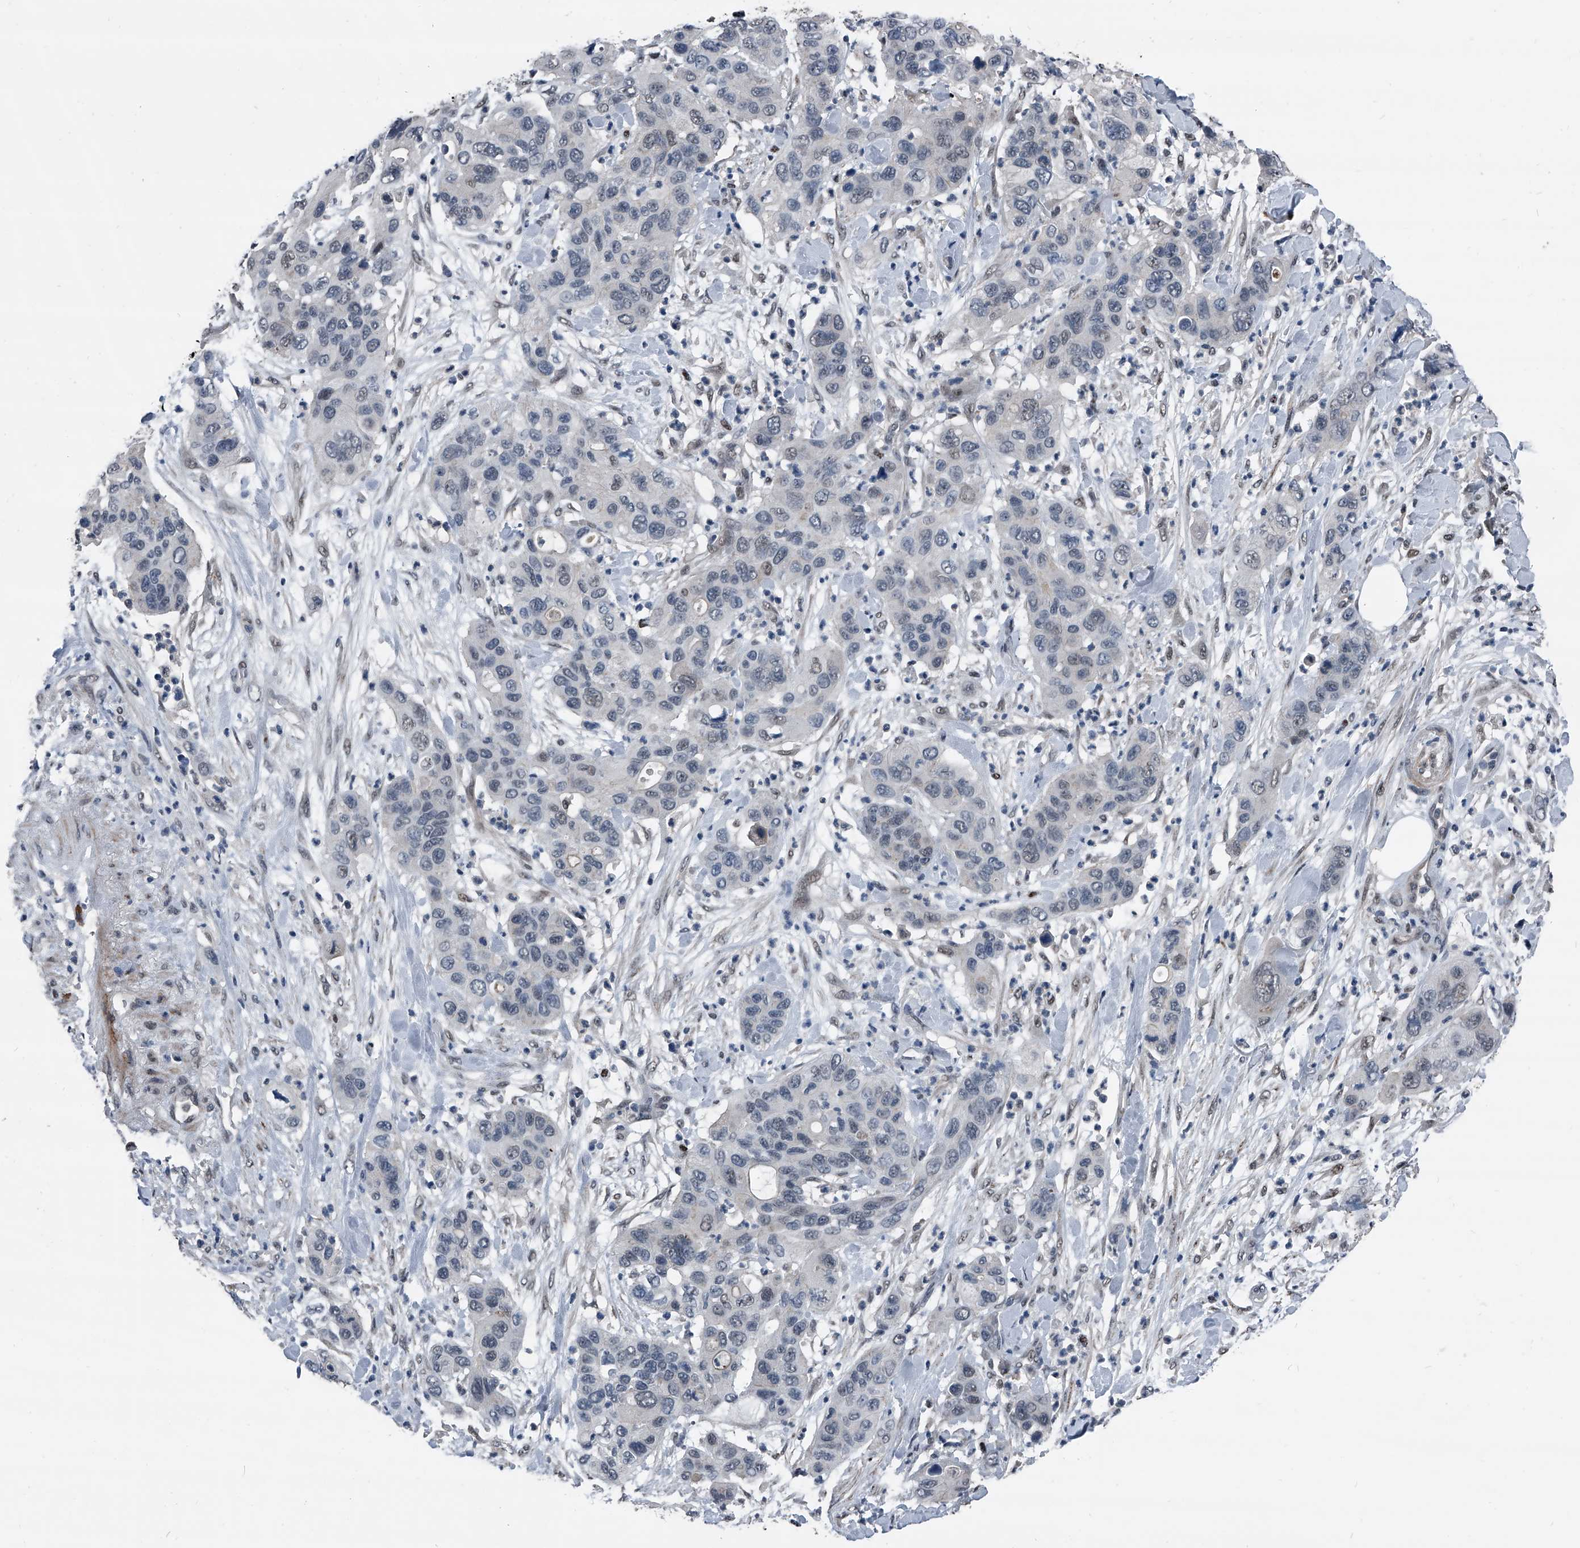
{"staining": {"intensity": "negative", "quantity": "none", "location": "none"}, "tissue": "pancreatic cancer", "cell_type": "Tumor cells", "image_type": "cancer", "snomed": [{"axis": "morphology", "description": "Adenocarcinoma, NOS"}, {"axis": "topography", "description": "Pancreas"}], "caption": "Tumor cells are negative for protein expression in human pancreatic cancer. (DAB immunohistochemistry, high magnification).", "gene": "MEN1", "patient": {"sex": "female", "age": 71}}